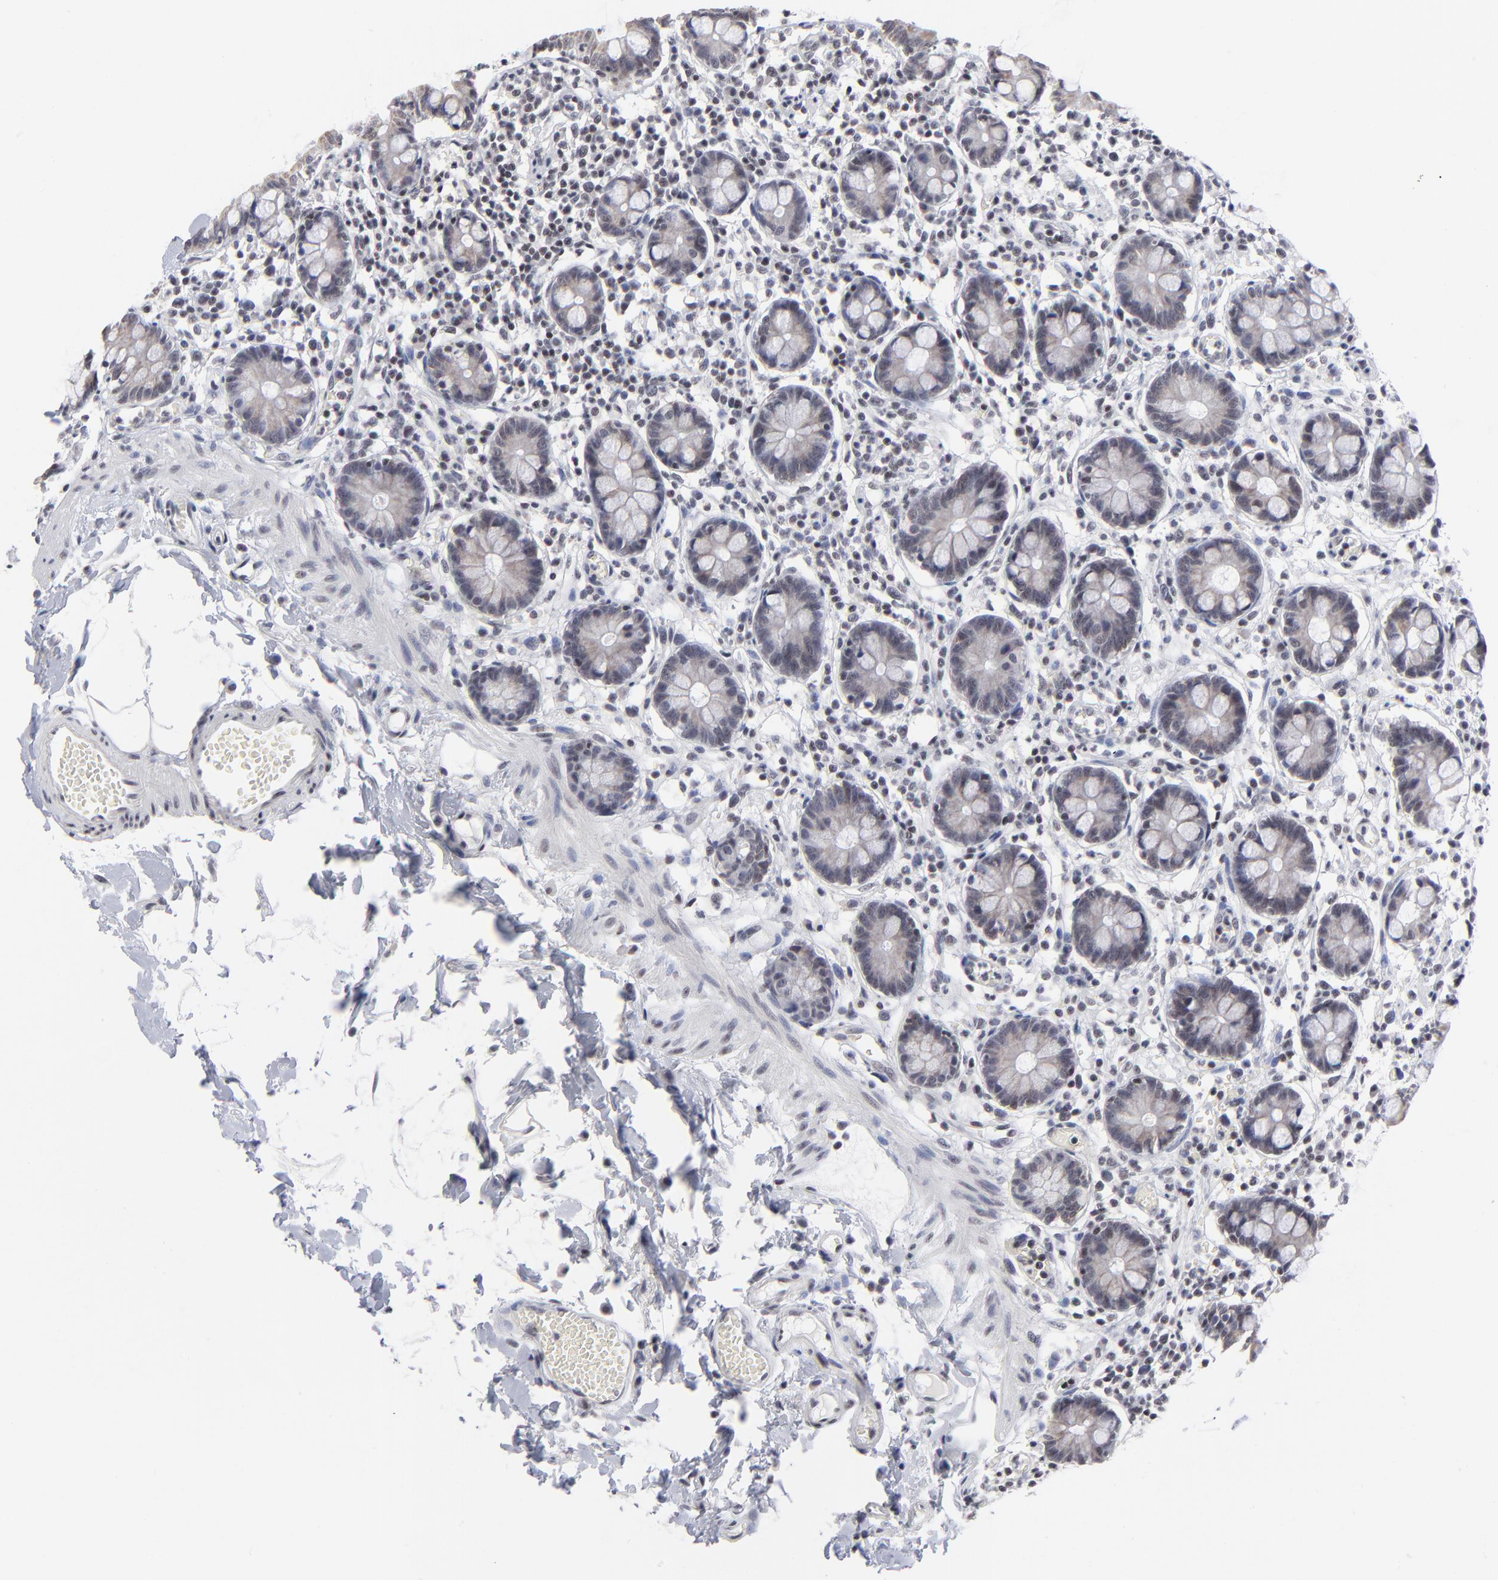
{"staining": {"intensity": "weak", "quantity": "25%-75%", "location": "cytoplasmic/membranous,nuclear"}, "tissue": "small intestine", "cell_type": "Glandular cells", "image_type": "normal", "snomed": [{"axis": "morphology", "description": "Normal tissue, NOS"}, {"axis": "topography", "description": "Small intestine"}], "caption": "Immunohistochemical staining of benign human small intestine displays weak cytoplasmic/membranous,nuclear protein staining in approximately 25%-75% of glandular cells. (IHC, brightfield microscopy, high magnification).", "gene": "SP2", "patient": {"sex": "female", "age": 61}}